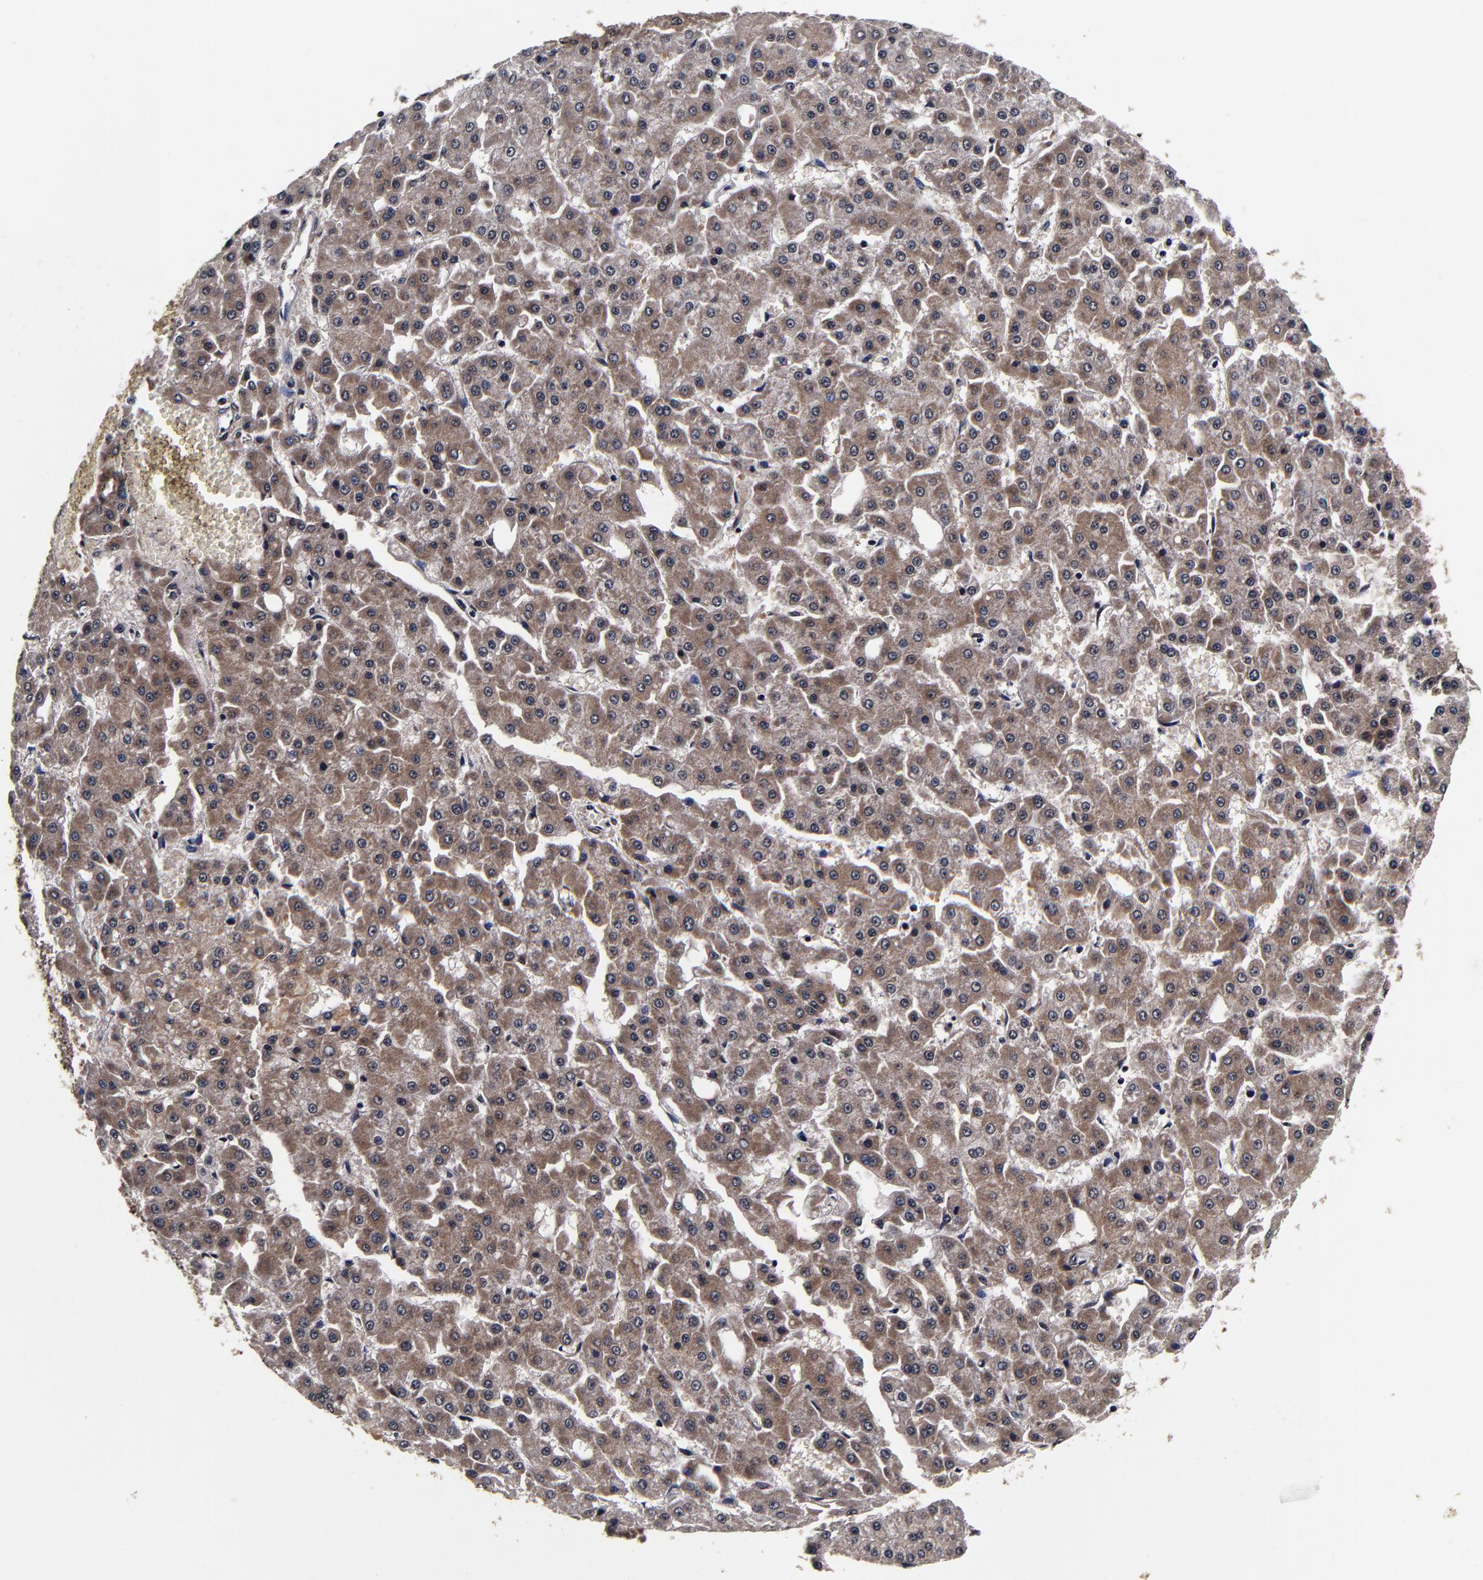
{"staining": {"intensity": "moderate", "quantity": ">75%", "location": "cytoplasmic/membranous"}, "tissue": "liver cancer", "cell_type": "Tumor cells", "image_type": "cancer", "snomed": [{"axis": "morphology", "description": "Carcinoma, Hepatocellular, NOS"}, {"axis": "topography", "description": "Liver"}], "caption": "Hepatocellular carcinoma (liver) was stained to show a protein in brown. There is medium levels of moderate cytoplasmic/membranous expression in about >75% of tumor cells.", "gene": "MMP15", "patient": {"sex": "male", "age": 47}}